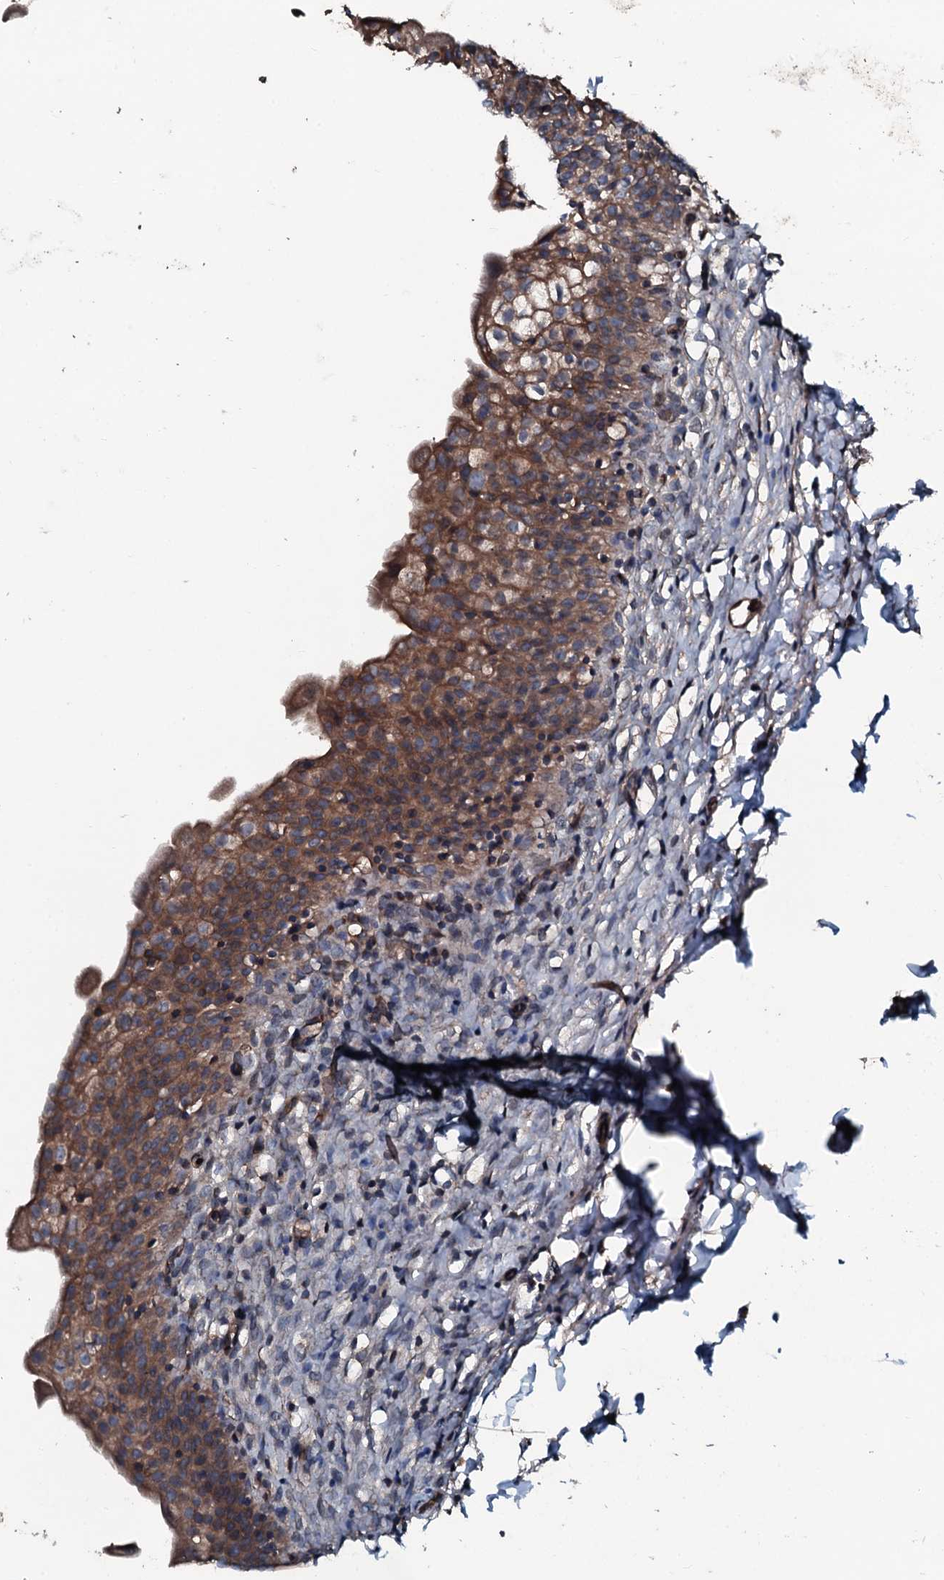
{"staining": {"intensity": "moderate", "quantity": "25%-75%", "location": "cytoplasmic/membranous"}, "tissue": "urinary bladder", "cell_type": "Urothelial cells", "image_type": "normal", "snomed": [{"axis": "morphology", "description": "Normal tissue, NOS"}, {"axis": "topography", "description": "Urinary bladder"}], "caption": "About 25%-75% of urothelial cells in normal urinary bladder demonstrate moderate cytoplasmic/membranous protein expression as visualized by brown immunohistochemical staining.", "gene": "AARS1", "patient": {"sex": "male", "age": 55}}